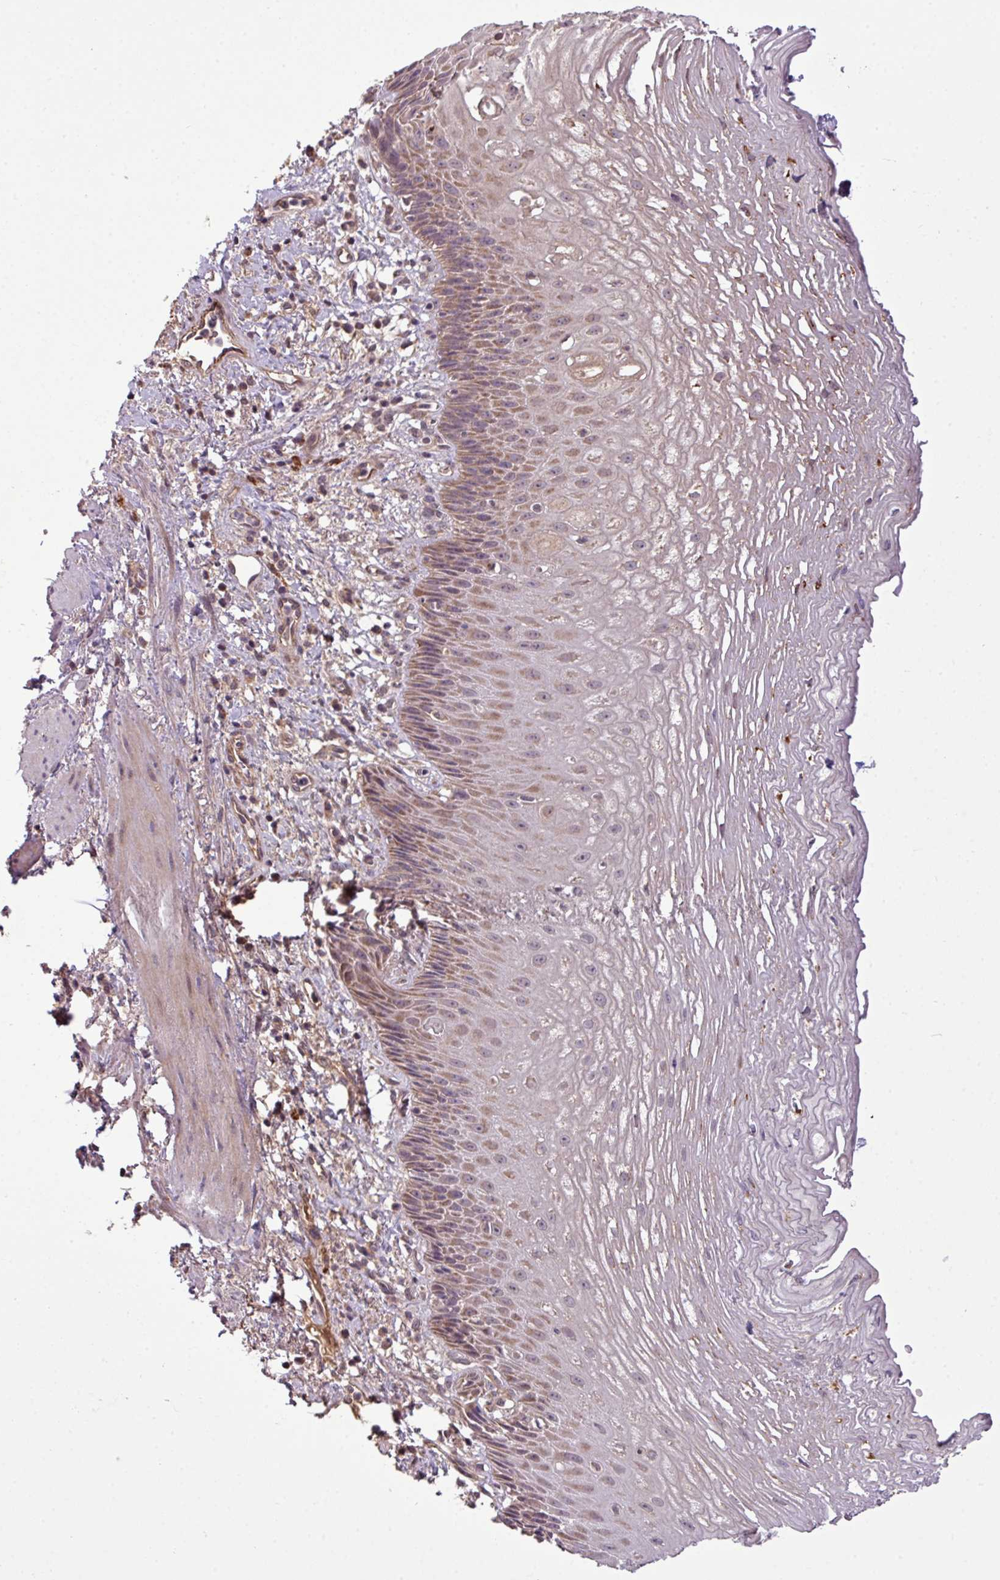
{"staining": {"intensity": "moderate", "quantity": "25%-75%", "location": "cytoplasmic/membranous"}, "tissue": "esophagus", "cell_type": "Squamous epithelial cells", "image_type": "normal", "snomed": [{"axis": "morphology", "description": "Normal tissue, NOS"}, {"axis": "topography", "description": "Esophagus"}], "caption": "The immunohistochemical stain labels moderate cytoplasmic/membranous expression in squamous epithelial cells of benign esophagus. The protein is stained brown, and the nuclei are stained in blue (DAB (3,3'-diaminobenzidine) IHC with brightfield microscopy, high magnification).", "gene": "XIAP", "patient": {"sex": "male", "age": 60}}